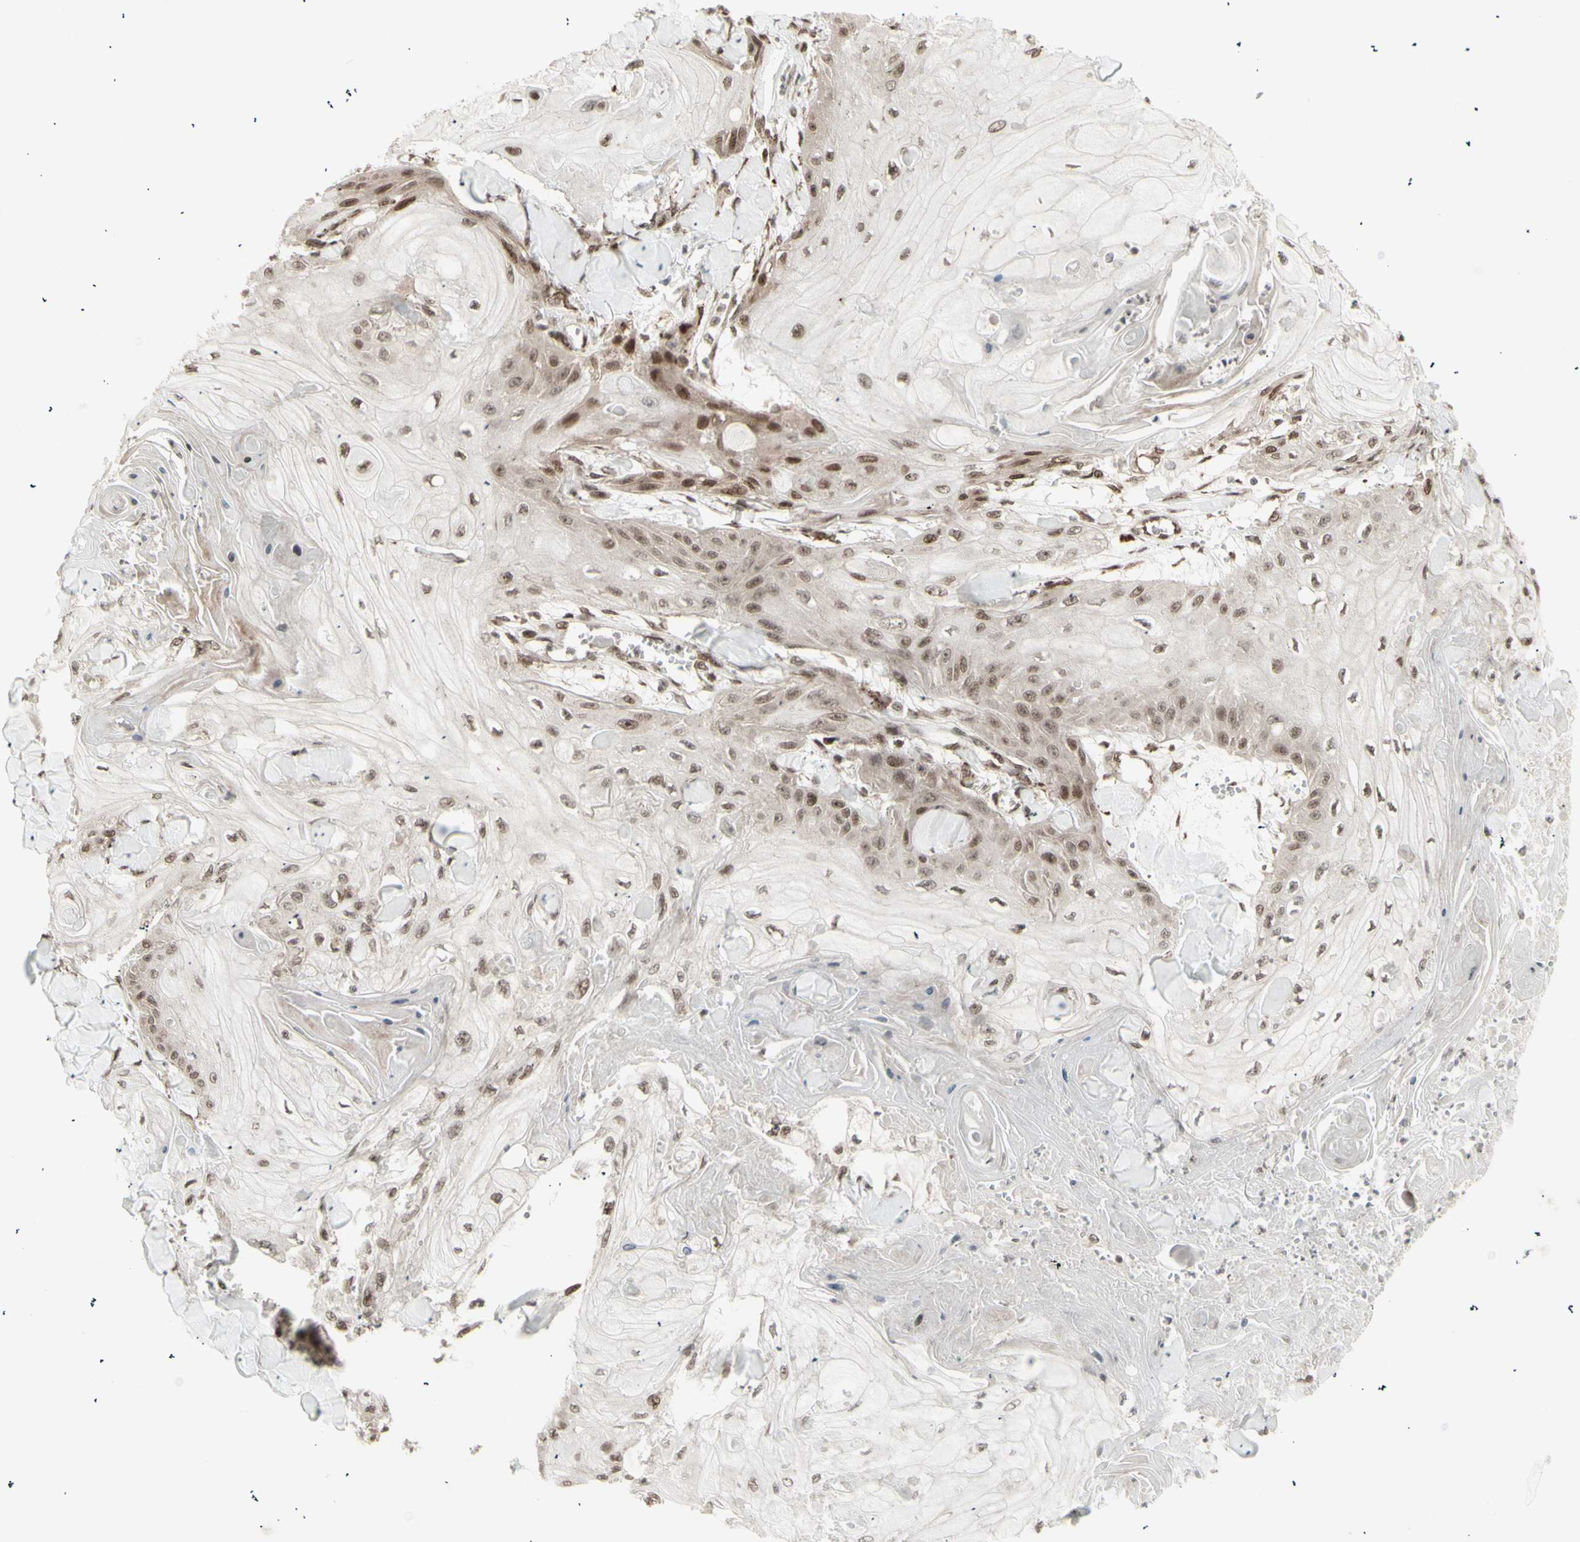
{"staining": {"intensity": "weak", "quantity": ">75%", "location": "cytoplasmic/membranous,nuclear"}, "tissue": "skin cancer", "cell_type": "Tumor cells", "image_type": "cancer", "snomed": [{"axis": "morphology", "description": "Squamous cell carcinoma, NOS"}, {"axis": "topography", "description": "Skin"}], "caption": "This micrograph demonstrates immunohistochemistry (IHC) staining of human squamous cell carcinoma (skin), with low weak cytoplasmic/membranous and nuclear expression in approximately >75% of tumor cells.", "gene": "CBX1", "patient": {"sex": "male", "age": 74}}